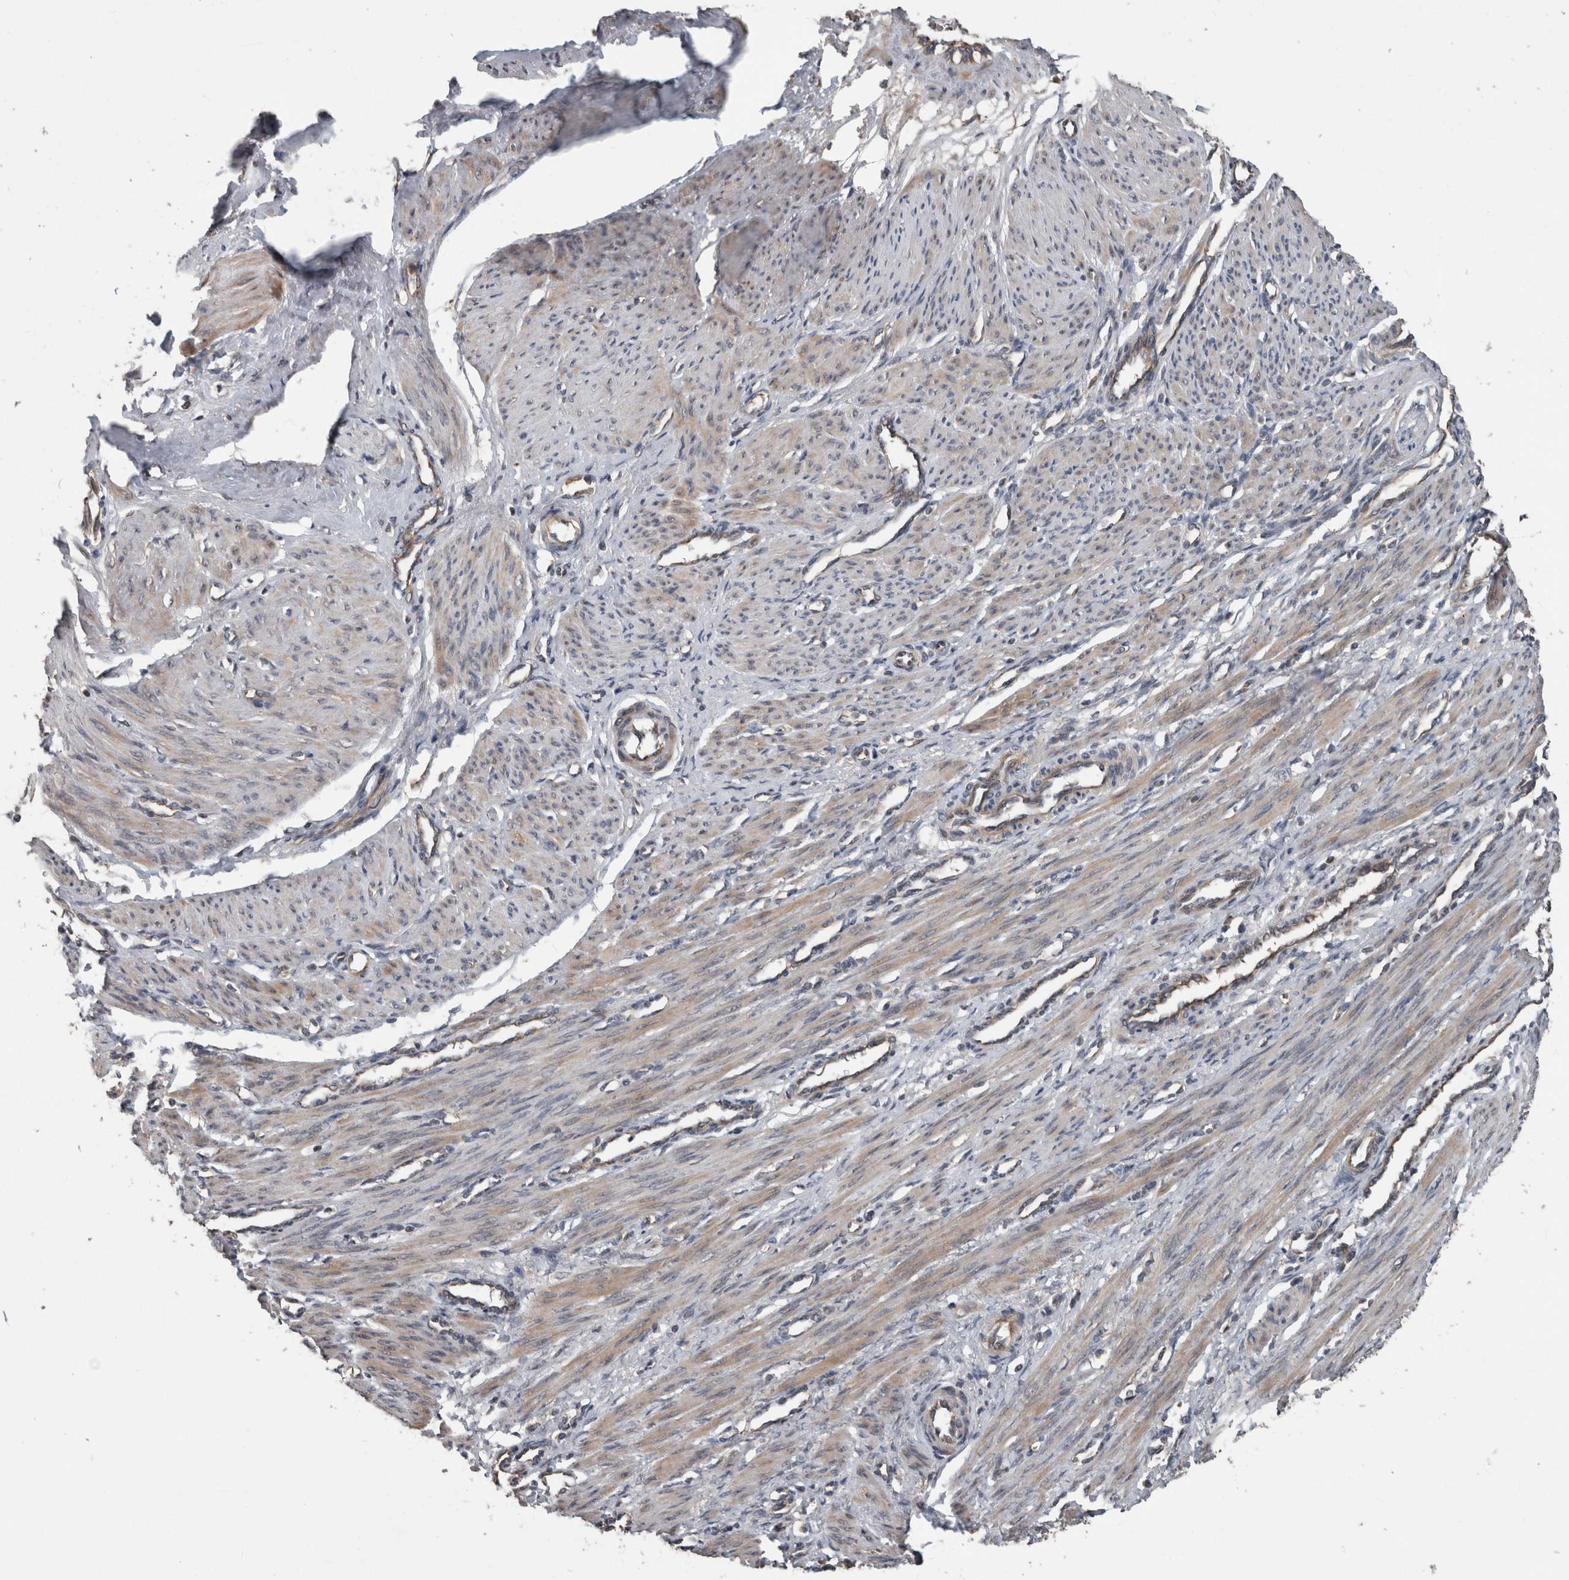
{"staining": {"intensity": "weak", "quantity": "25%-75%", "location": "cytoplasmic/membranous"}, "tissue": "smooth muscle", "cell_type": "Smooth muscle cells", "image_type": "normal", "snomed": [{"axis": "morphology", "description": "Normal tissue, NOS"}, {"axis": "topography", "description": "Endometrium"}], "caption": "Immunohistochemistry (IHC) (DAB) staining of unremarkable smooth muscle demonstrates weak cytoplasmic/membranous protein expression in approximately 25%-75% of smooth muscle cells. The staining is performed using DAB brown chromogen to label protein expression. The nuclei are counter-stained blue using hematoxylin.", "gene": "RIOK3", "patient": {"sex": "female", "age": 33}}